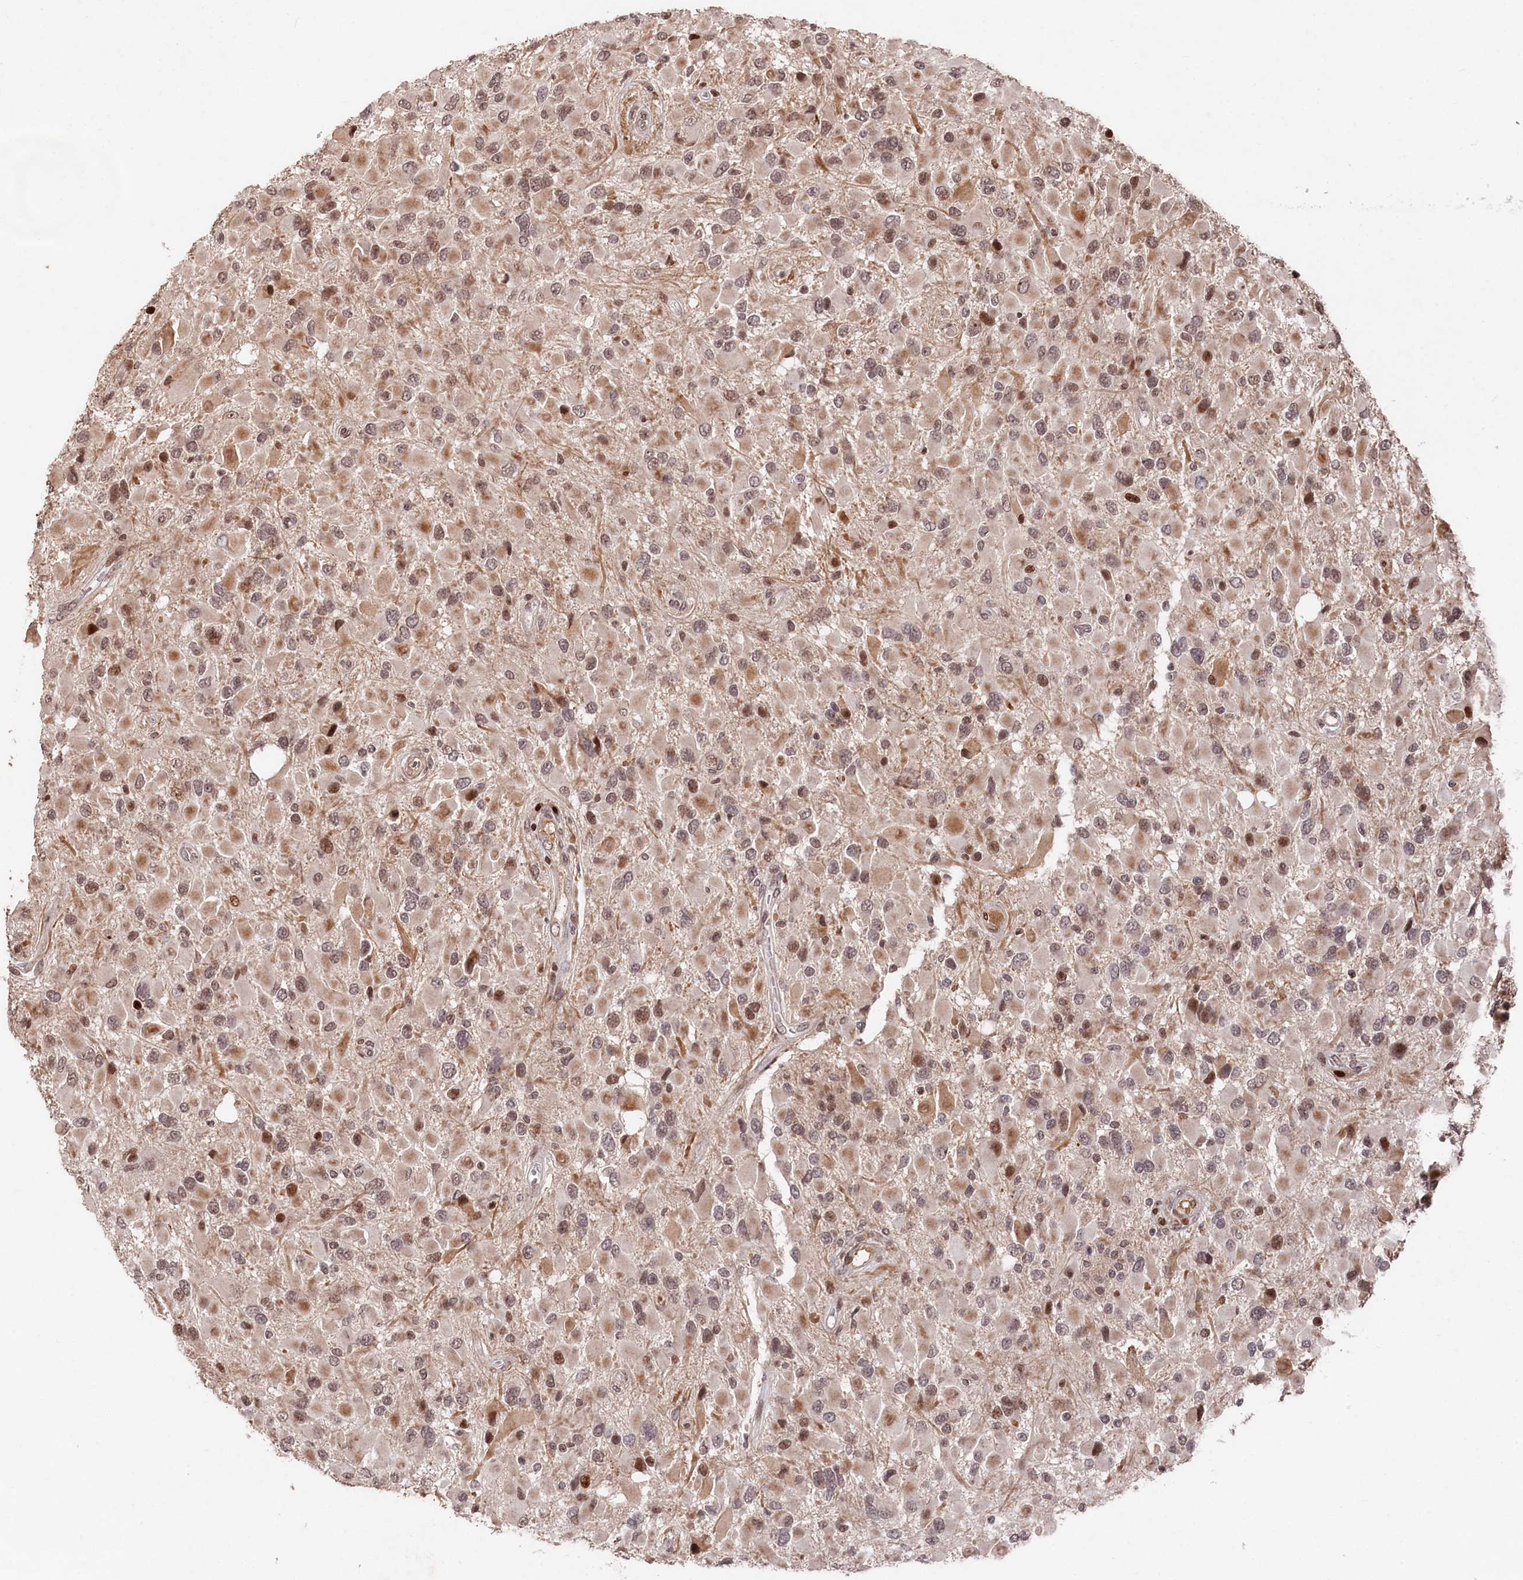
{"staining": {"intensity": "moderate", "quantity": "25%-75%", "location": "cytoplasmic/membranous,nuclear"}, "tissue": "glioma", "cell_type": "Tumor cells", "image_type": "cancer", "snomed": [{"axis": "morphology", "description": "Glioma, malignant, High grade"}, {"axis": "topography", "description": "Brain"}], "caption": "A photomicrograph of high-grade glioma (malignant) stained for a protein shows moderate cytoplasmic/membranous and nuclear brown staining in tumor cells.", "gene": "MCF2L2", "patient": {"sex": "male", "age": 53}}